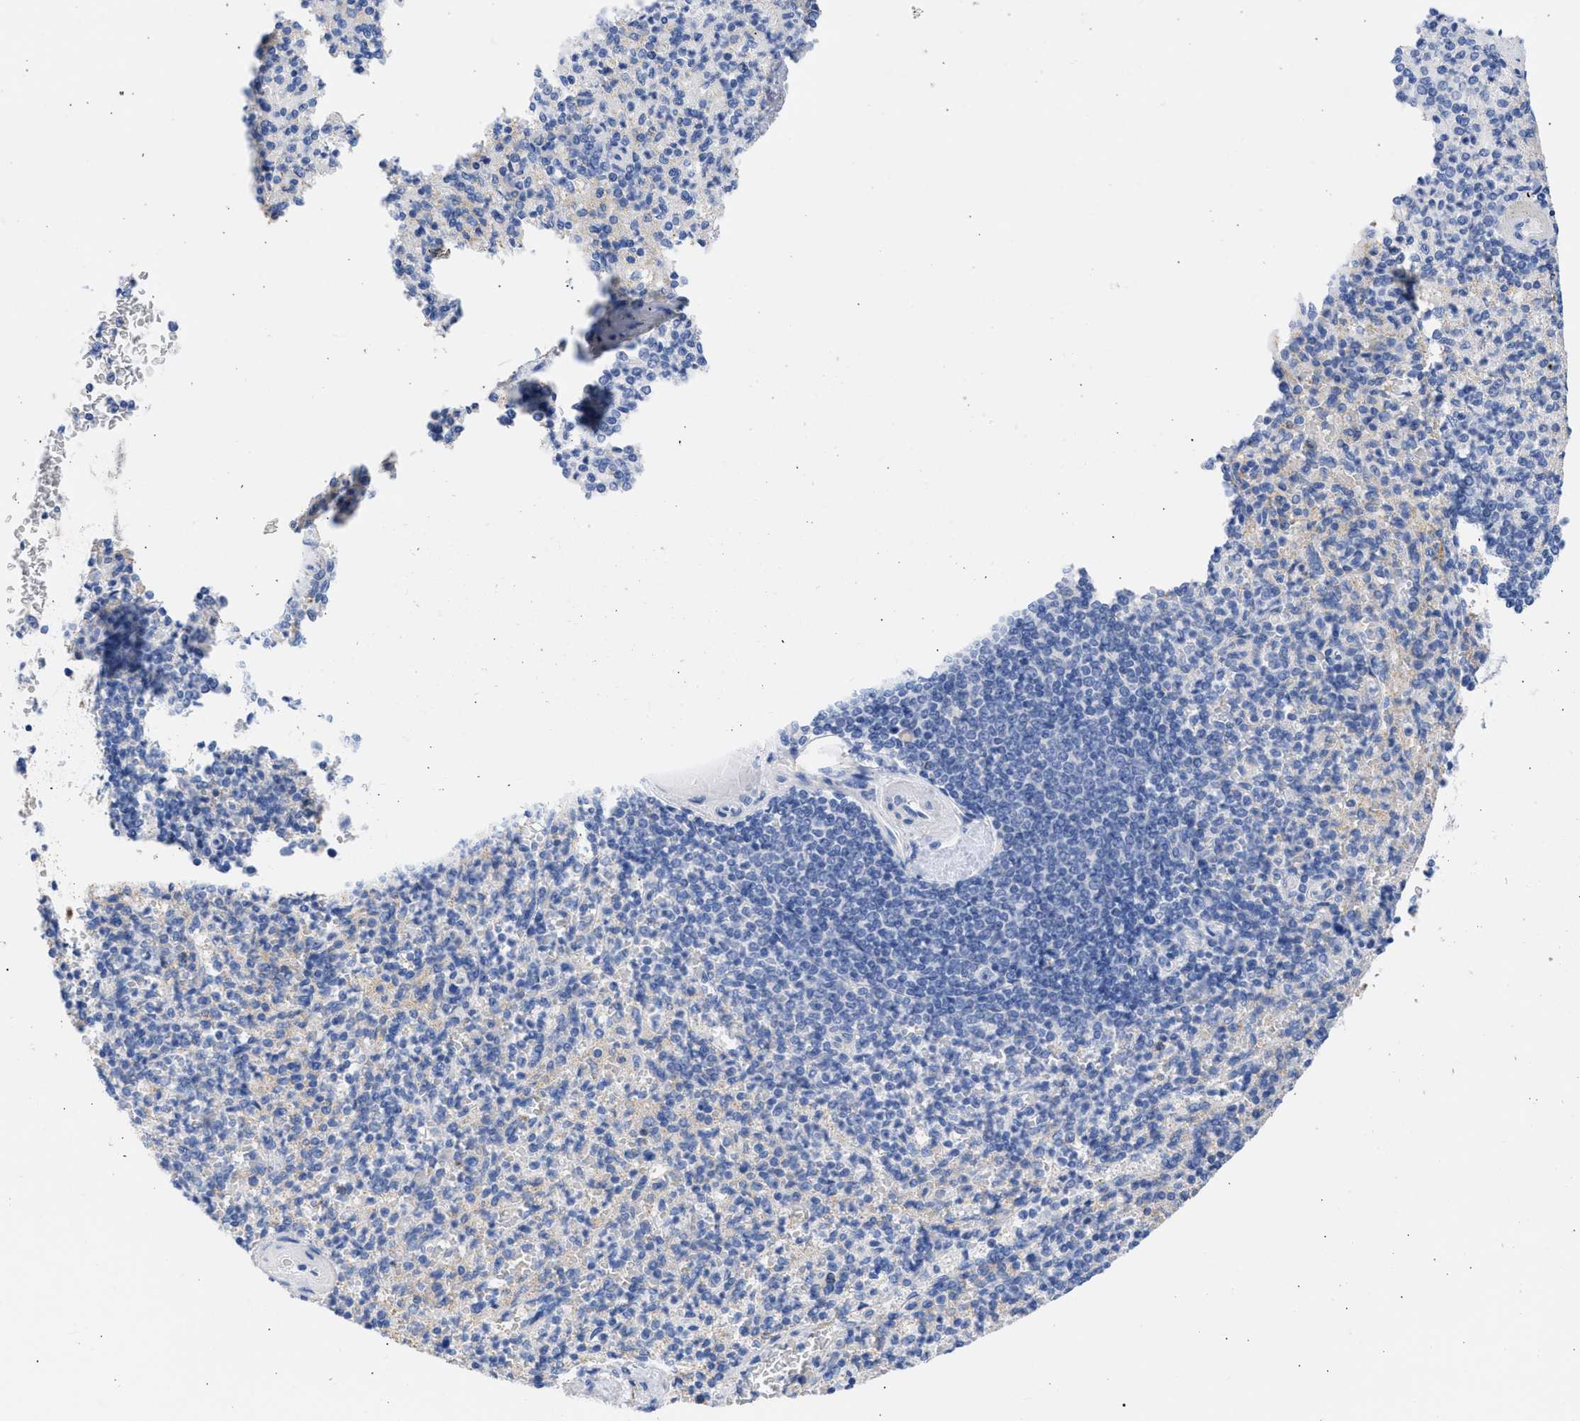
{"staining": {"intensity": "negative", "quantity": "none", "location": "none"}, "tissue": "spleen", "cell_type": "Cells in red pulp", "image_type": "normal", "snomed": [{"axis": "morphology", "description": "Normal tissue, NOS"}, {"axis": "topography", "description": "Spleen"}], "caption": "High power microscopy histopathology image of an immunohistochemistry (IHC) micrograph of unremarkable spleen, revealing no significant positivity in cells in red pulp.", "gene": "RSPH1", "patient": {"sex": "female", "age": 74}}